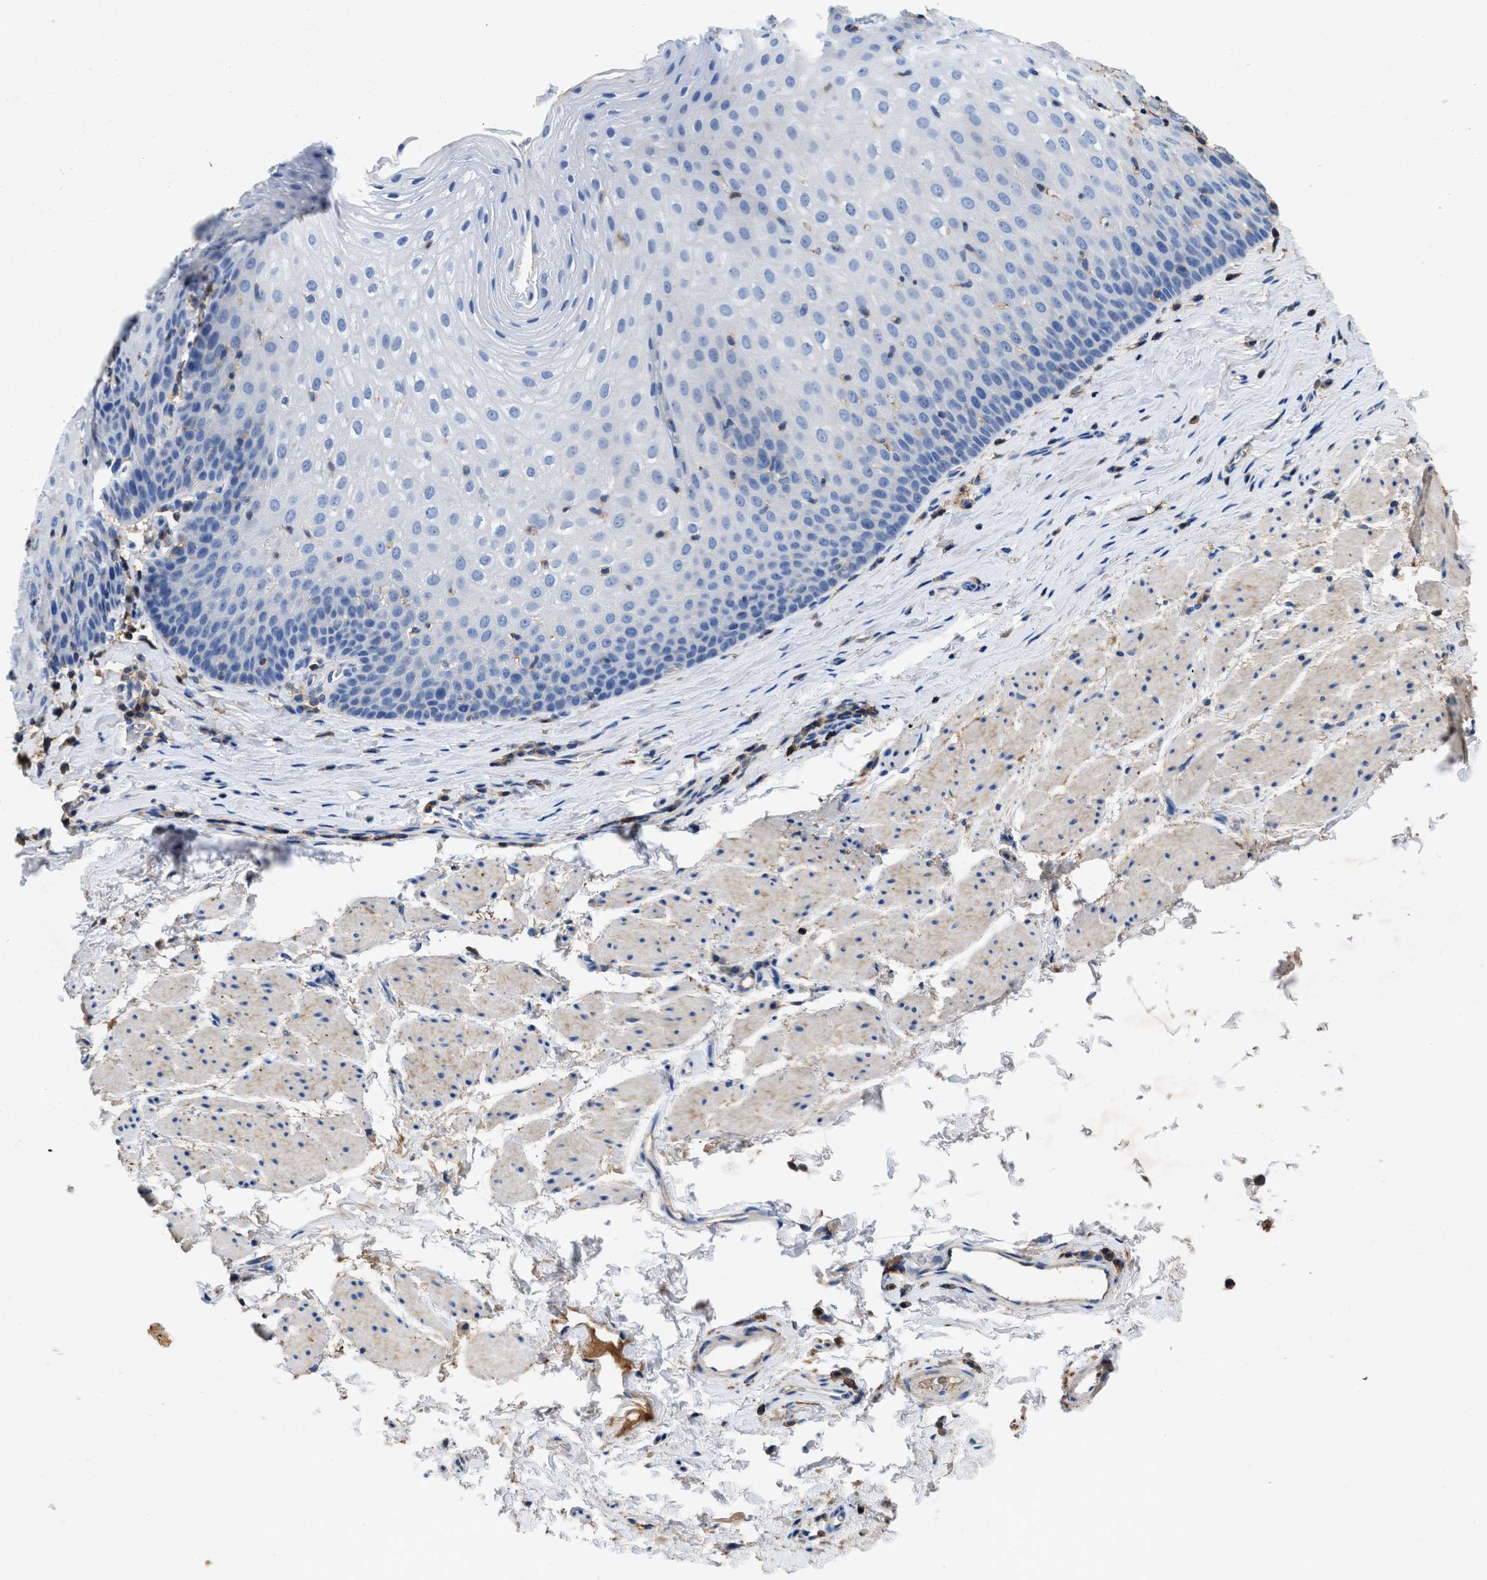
{"staining": {"intensity": "negative", "quantity": "none", "location": "none"}, "tissue": "esophagus", "cell_type": "Squamous epithelial cells", "image_type": "normal", "snomed": [{"axis": "morphology", "description": "Normal tissue, NOS"}, {"axis": "topography", "description": "Esophagus"}], "caption": "Squamous epithelial cells are negative for protein expression in normal human esophagus. (Brightfield microscopy of DAB (3,3'-diaminobenzidine) immunohistochemistry at high magnification).", "gene": "KCNQ4", "patient": {"sex": "female", "age": 61}}